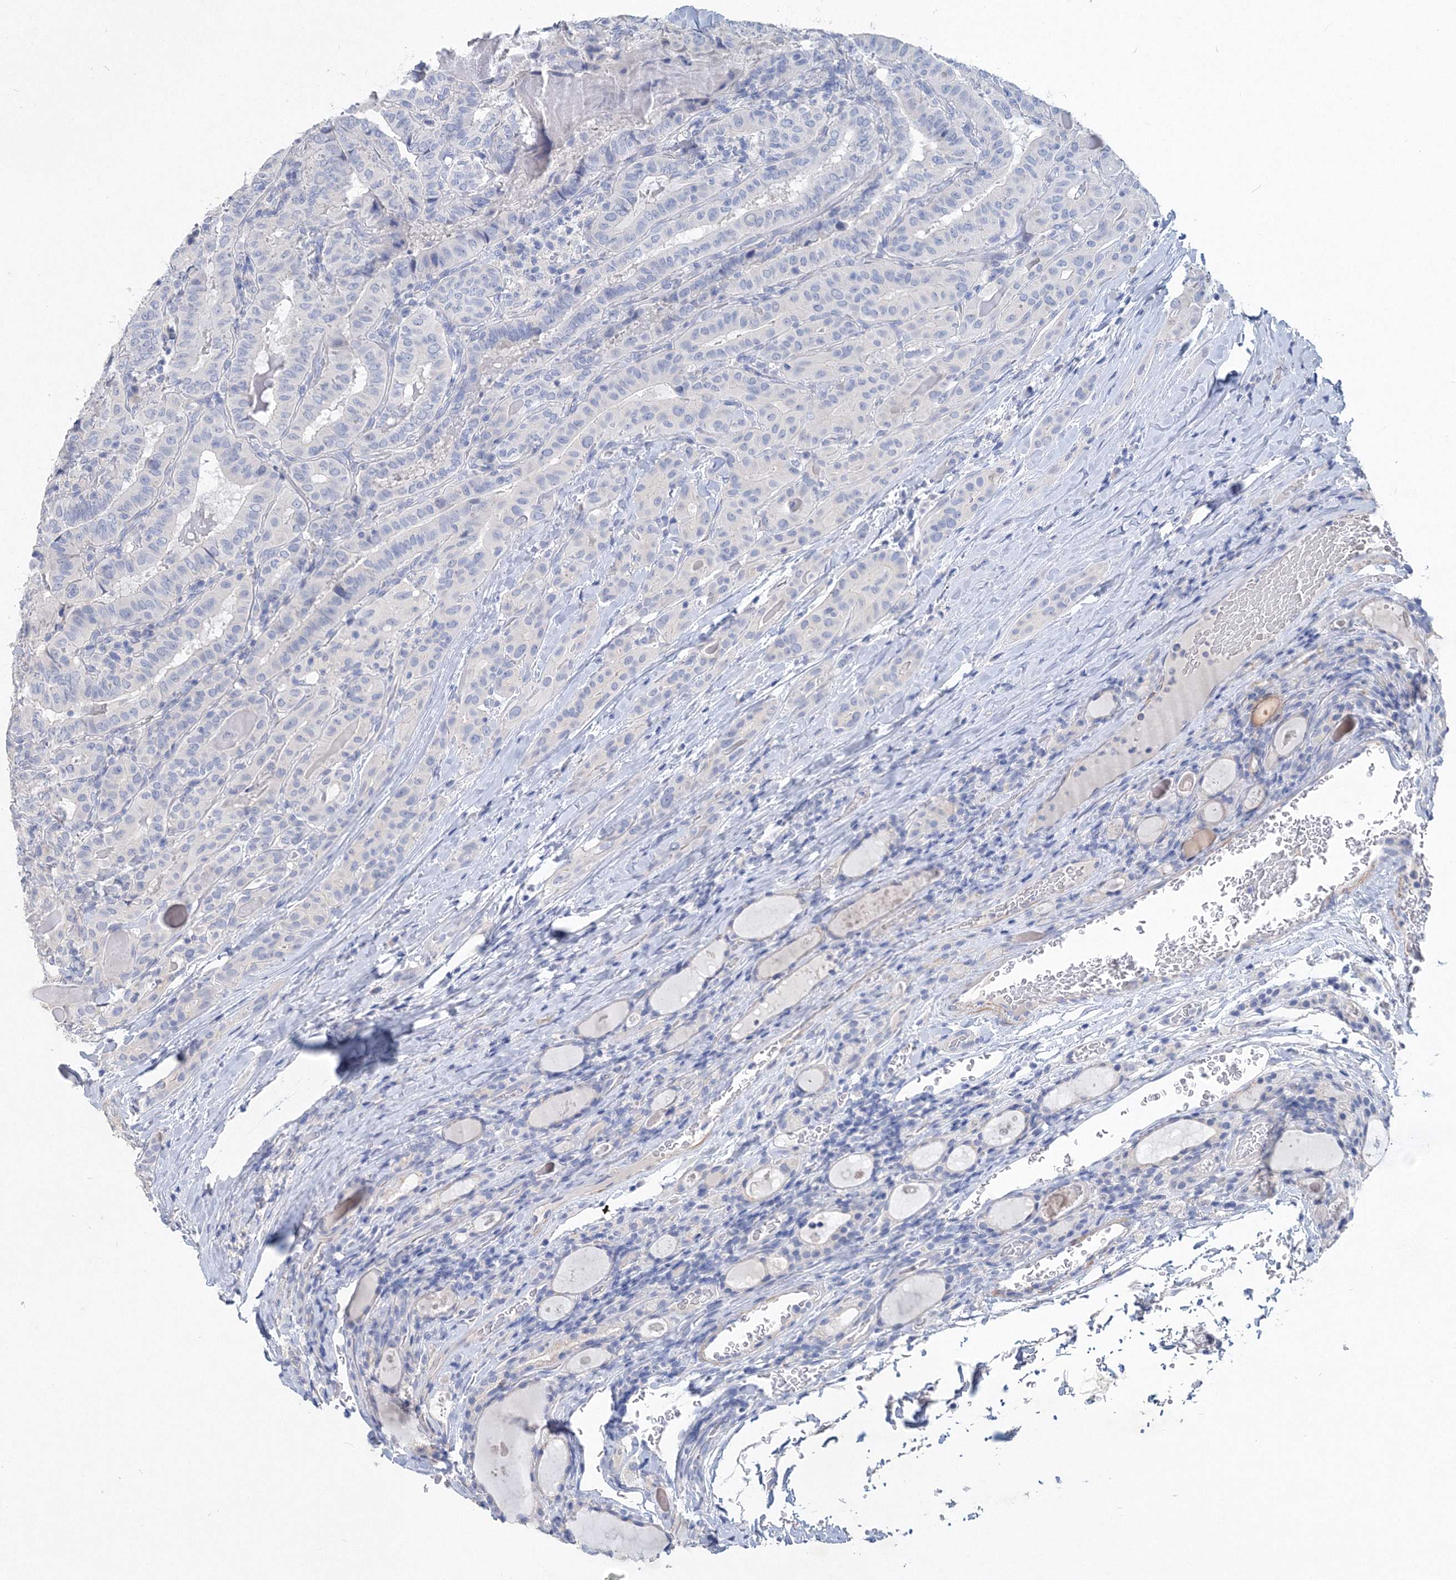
{"staining": {"intensity": "negative", "quantity": "none", "location": "none"}, "tissue": "thyroid cancer", "cell_type": "Tumor cells", "image_type": "cancer", "snomed": [{"axis": "morphology", "description": "Papillary adenocarcinoma, NOS"}, {"axis": "topography", "description": "Thyroid gland"}], "caption": "There is no significant expression in tumor cells of thyroid cancer.", "gene": "OSBPL6", "patient": {"sex": "female", "age": 72}}